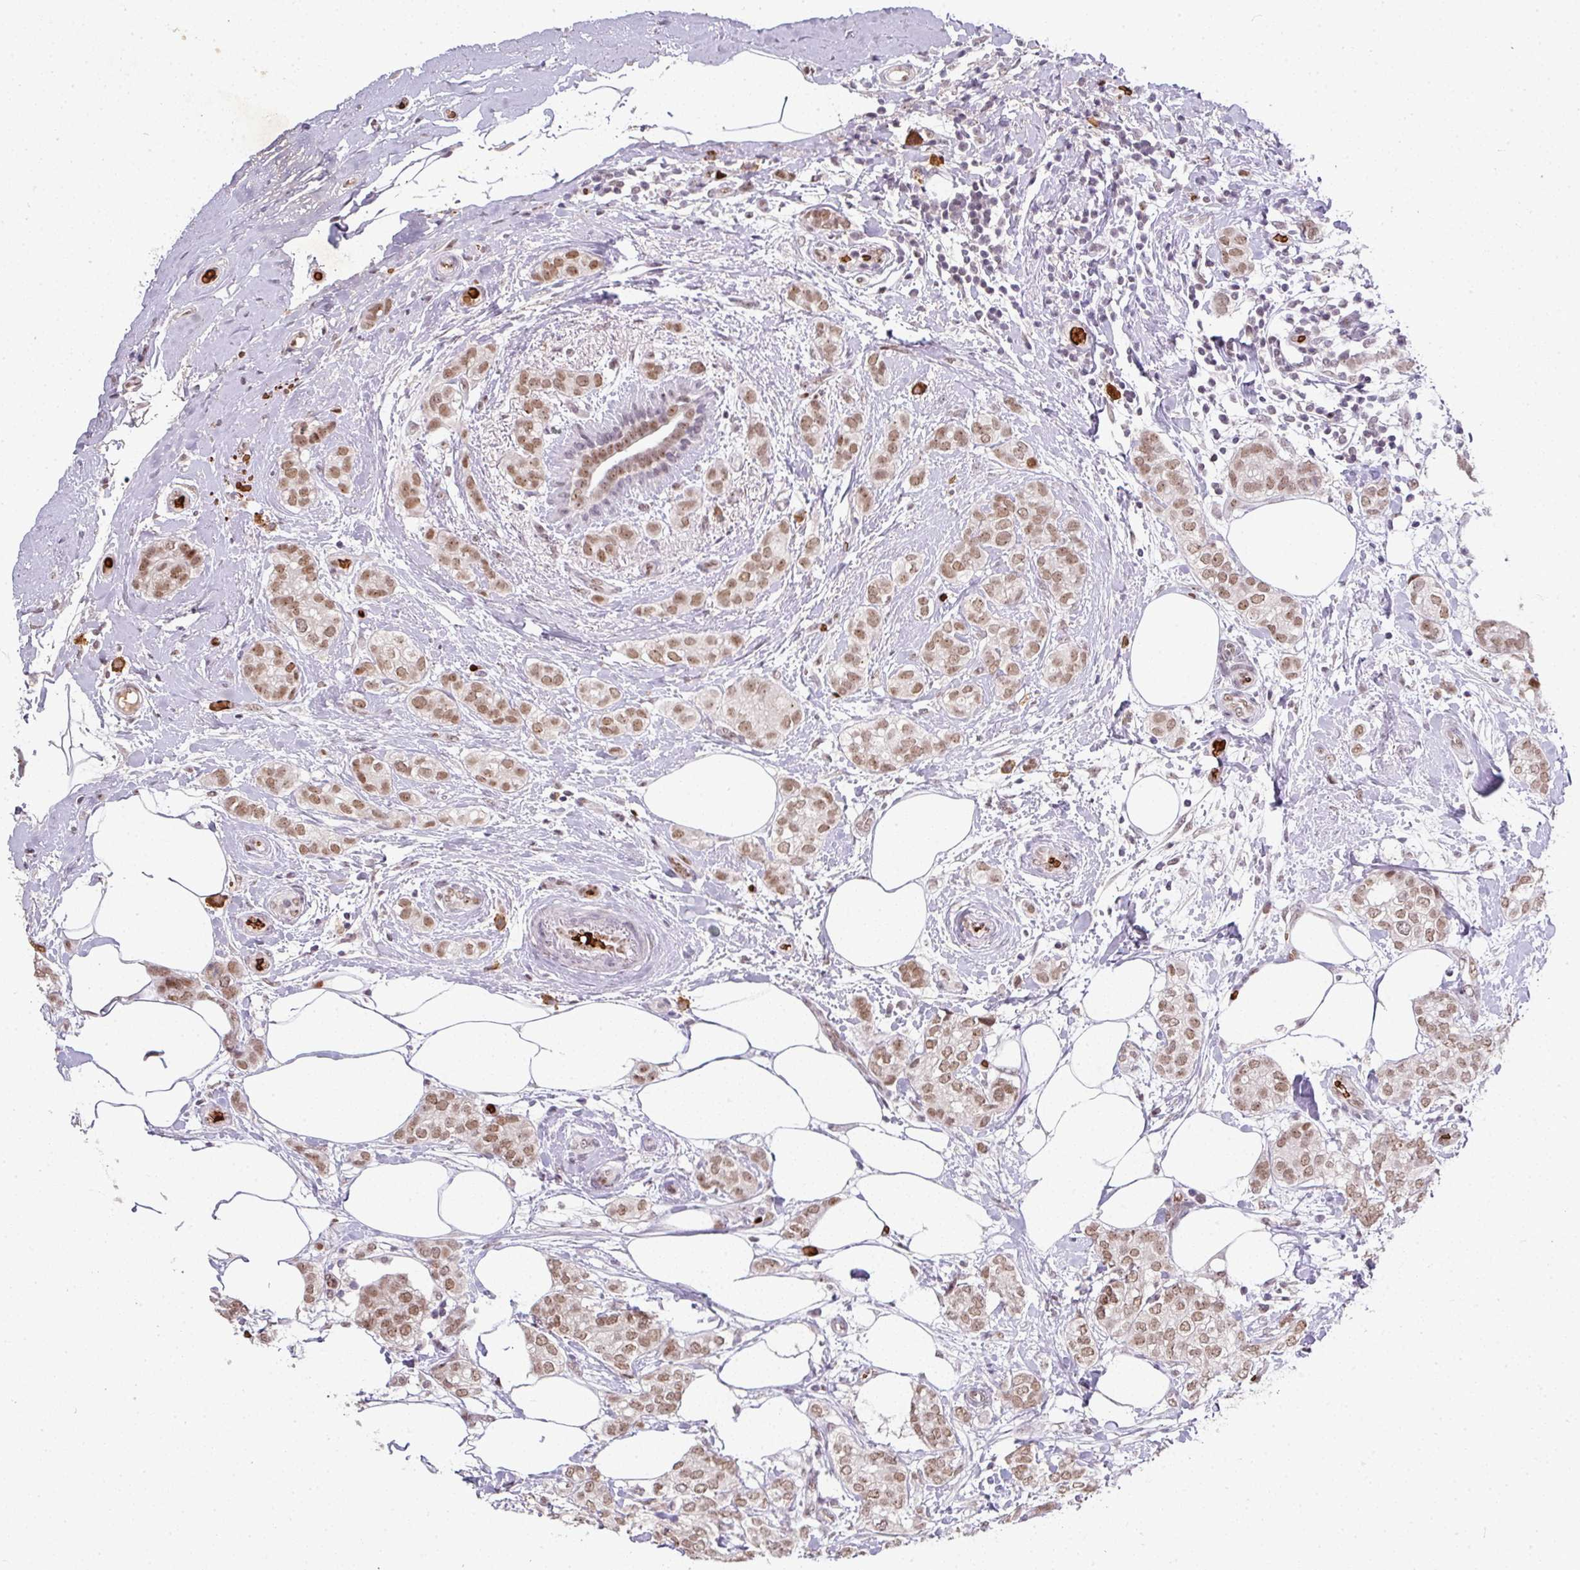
{"staining": {"intensity": "moderate", "quantity": ">75%", "location": "nuclear"}, "tissue": "breast cancer", "cell_type": "Tumor cells", "image_type": "cancer", "snomed": [{"axis": "morphology", "description": "Duct carcinoma"}, {"axis": "topography", "description": "Breast"}], "caption": "The photomicrograph exhibits a brown stain indicating the presence of a protein in the nuclear of tumor cells in breast intraductal carcinoma. Using DAB (brown) and hematoxylin (blue) stains, captured at high magnification using brightfield microscopy.", "gene": "NEIL1", "patient": {"sex": "female", "age": 73}}